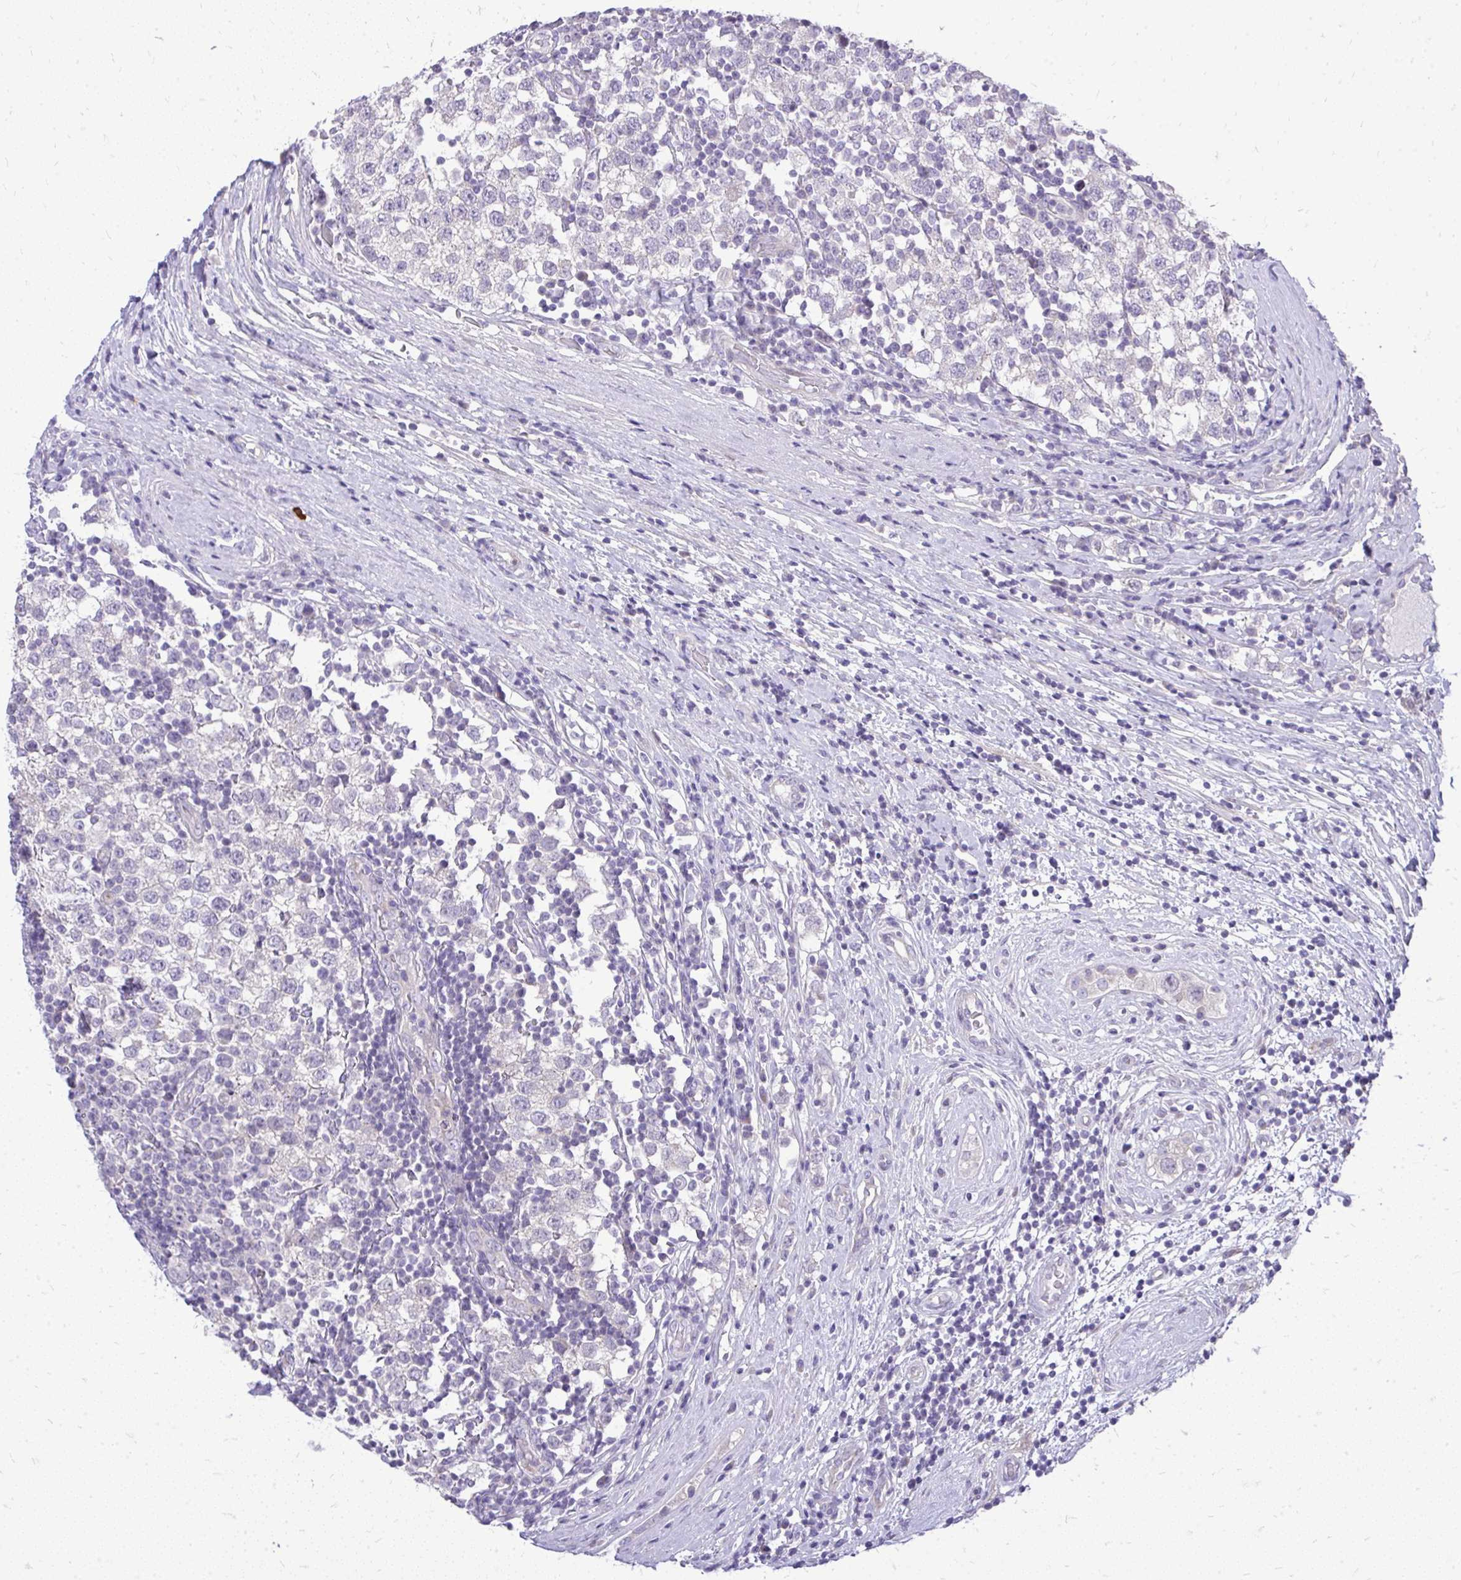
{"staining": {"intensity": "negative", "quantity": "none", "location": "none"}, "tissue": "testis cancer", "cell_type": "Tumor cells", "image_type": "cancer", "snomed": [{"axis": "morphology", "description": "Seminoma, NOS"}, {"axis": "topography", "description": "Testis"}], "caption": "The photomicrograph demonstrates no staining of tumor cells in testis cancer. (DAB (3,3'-diaminobenzidine) IHC visualized using brightfield microscopy, high magnification).", "gene": "OR8D1", "patient": {"sex": "male", "age": 34}}